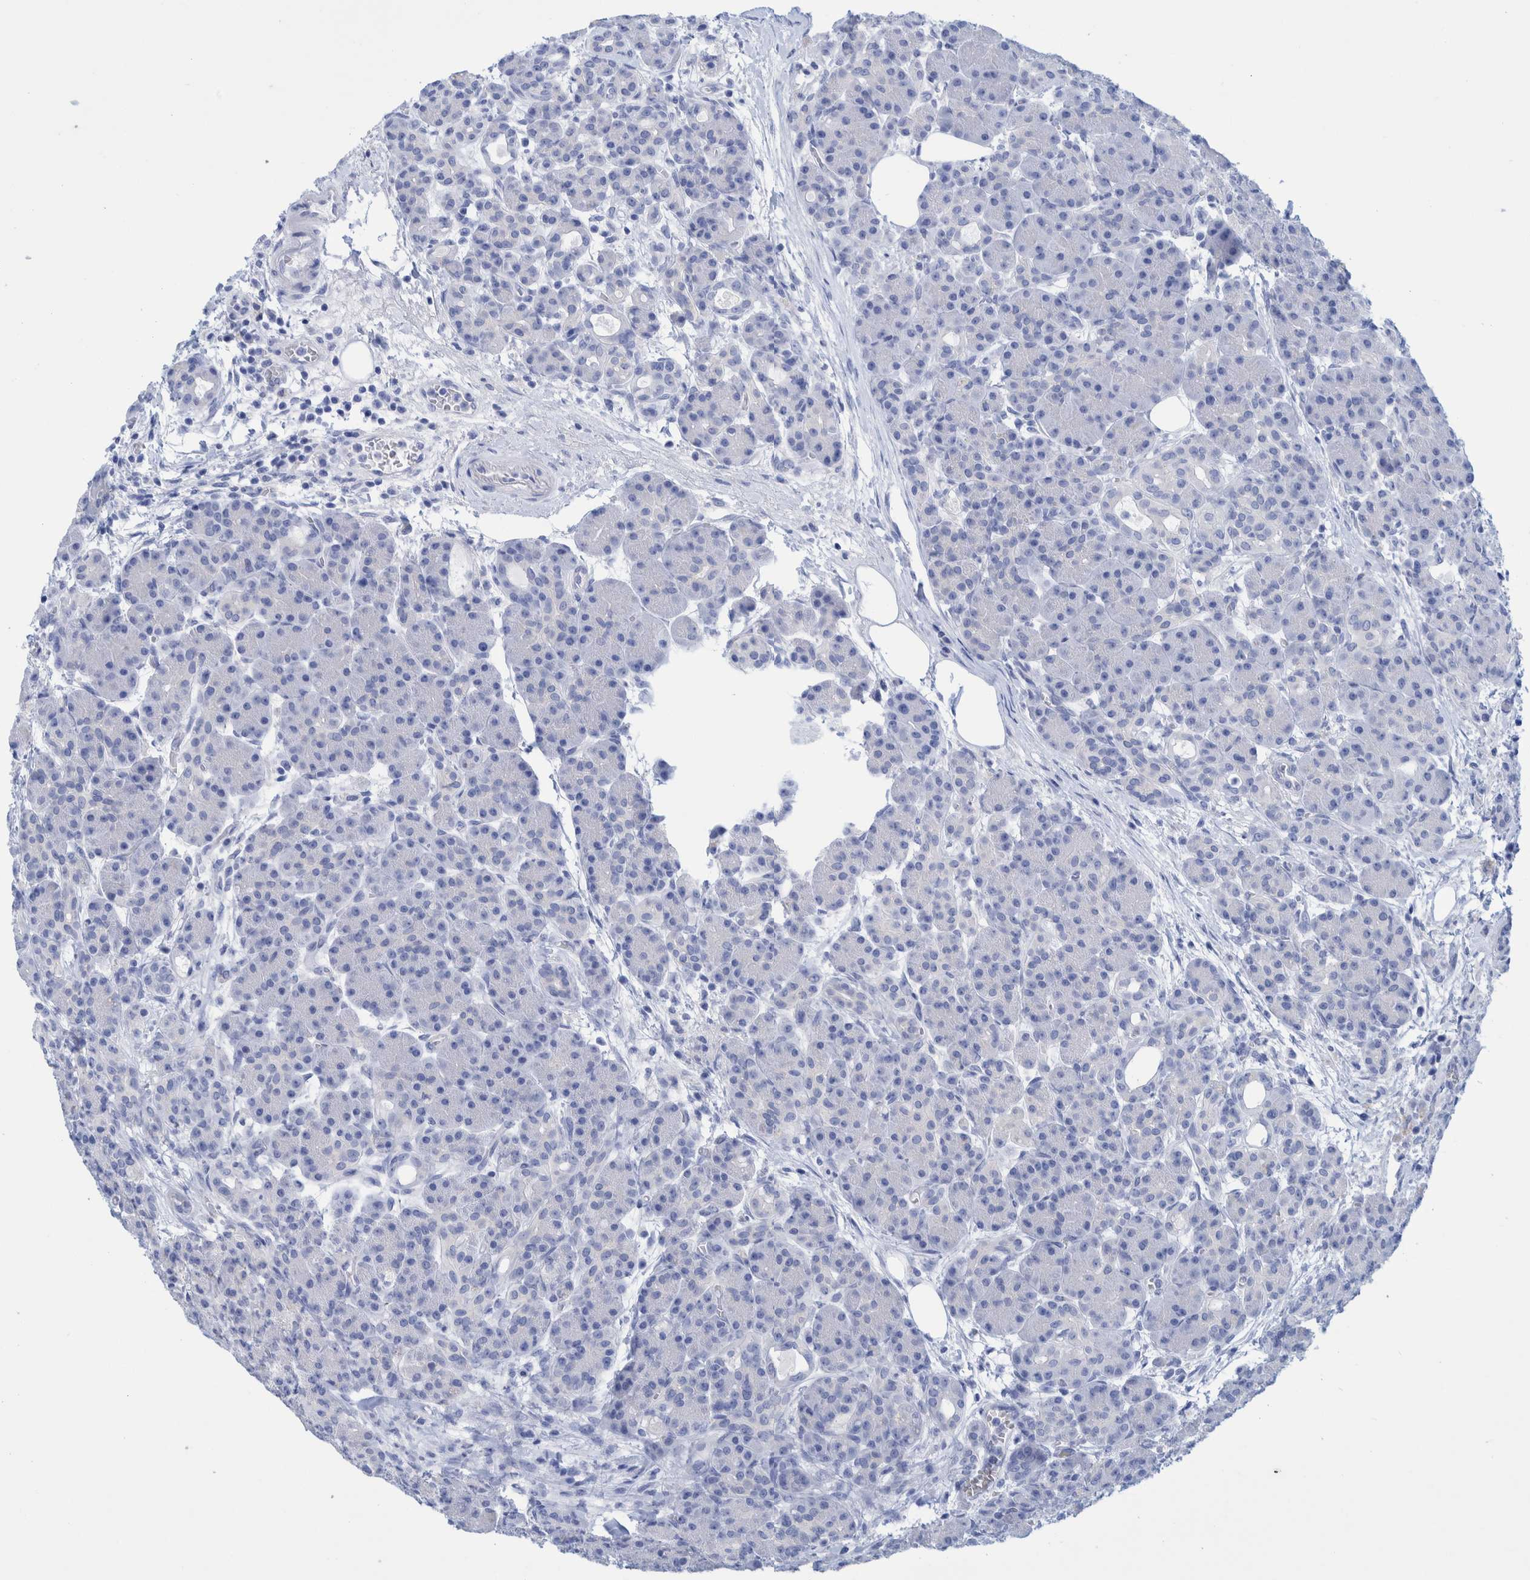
{"staining": {"intensity": "negative", "quantity": "none", "location": "none"}, "tissue": "pancreas", "cell_type": "Exocrine glandular cells", "image_type": "normal", "snomed": [{"axis": "morphology", "description": "Normal tissue, NOS"}, {"axis": "topography", "description": "Pancreas"}], "caption": "Image shows no significant protein expression in exocrine glandular cells of benign pancreas.", "gene": "PERP", "patient": {"sex": "male", "age": 63}}